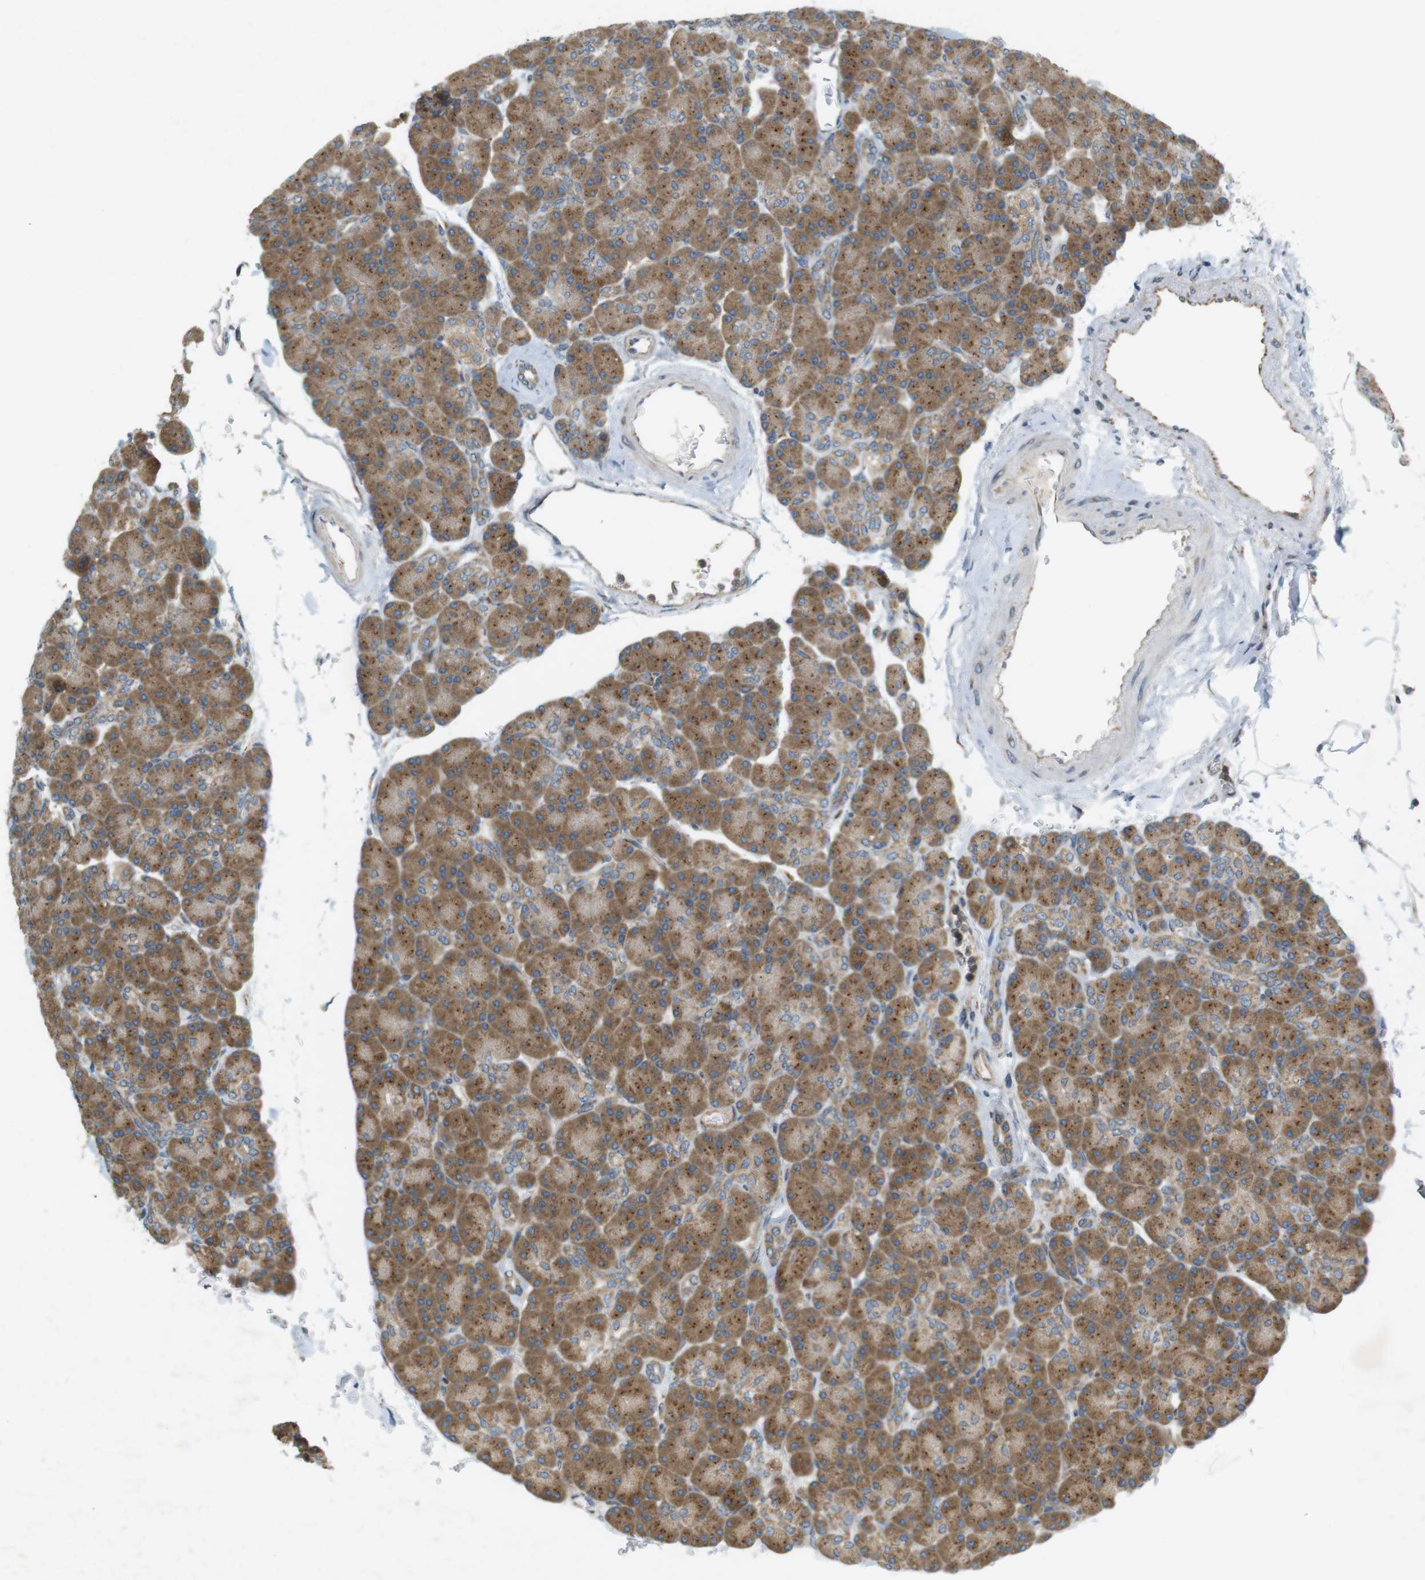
{"staining": {"intensity": "moderate", "quantity": ">75%", "location": "cytoplasmic/membranous"}, "tissue": "pancreas", "cell_type": "Exocrine glandular cells", "image_type": "normal", "snomed": [{"axis": "morphology", "description": "Normal tissue, NOS"}, {"axis": "topography", "description": "Pancreas"}], "caption": "Pancreas stained with DAB IHC displays medium levels of moderate cytoplasmic/membranous staining in about >75% of exocrine glandular cells. The protein is shown in brown color, while the nuclei are stained blue.", "gene": "SLC41A1", "patient": {"sex": "female", "age": 43}}